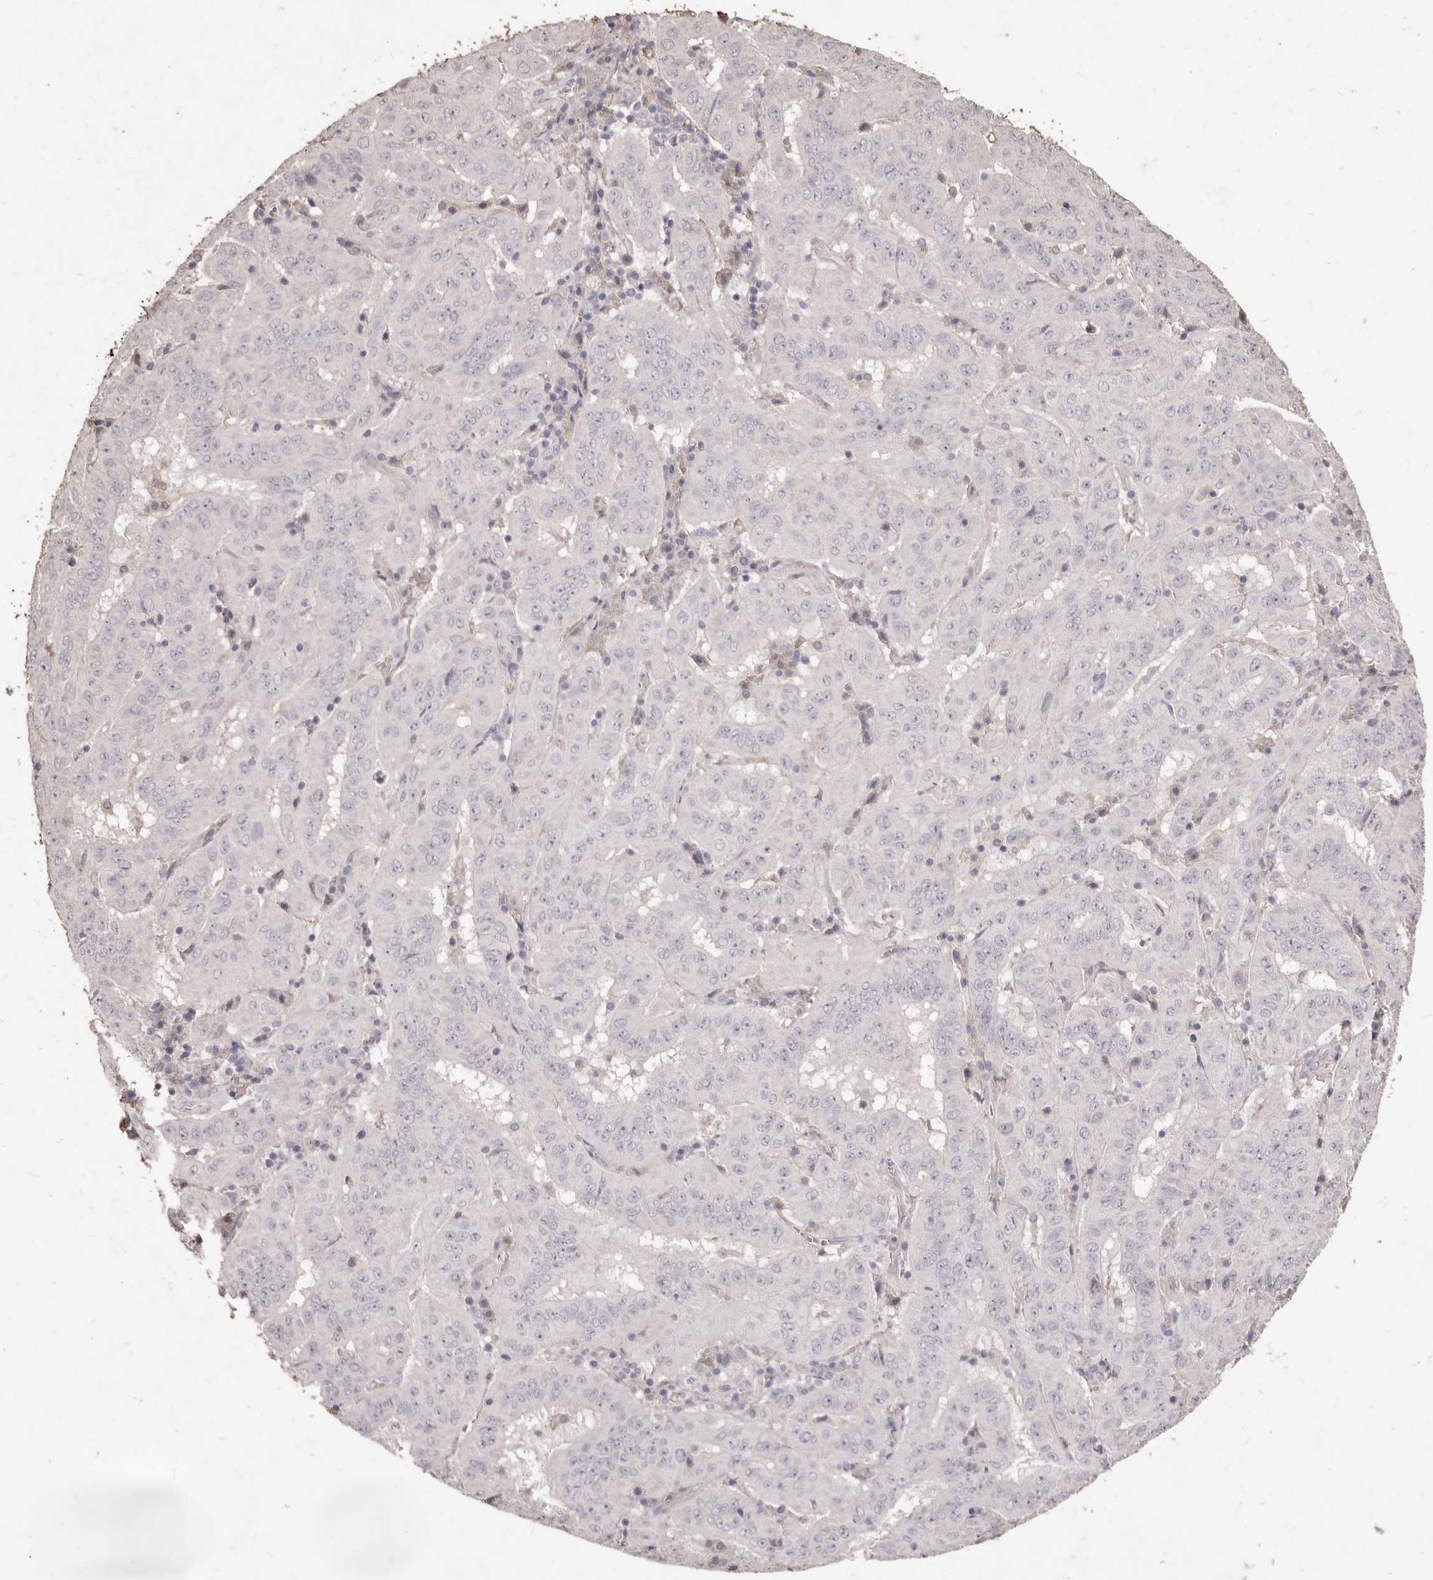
{"staining": {"intensity": "negative", "quantity": "none", "location": "none"}, "tissue": "pancreatic cancer", "cell_type": "Tumor cells", "image_type": "cancer", "snomed": [{"axis": "morphology", "description": "Adenocarcinoma, NOS"}, {"axis": "topography", "description": "Pancreas"}], "caption": "An immunohistochemistry image of pancreatic adenocarcinoma is shown. There is no staining in tumor cells of pancreatic adenocarcinoma. Brightfield microscopy of IHC stained with DAB (brown) and hematoxylin (blue), captured at high magnification.", "gene": "PRSS27", "patient": {"sex": "male", "age": 63}}